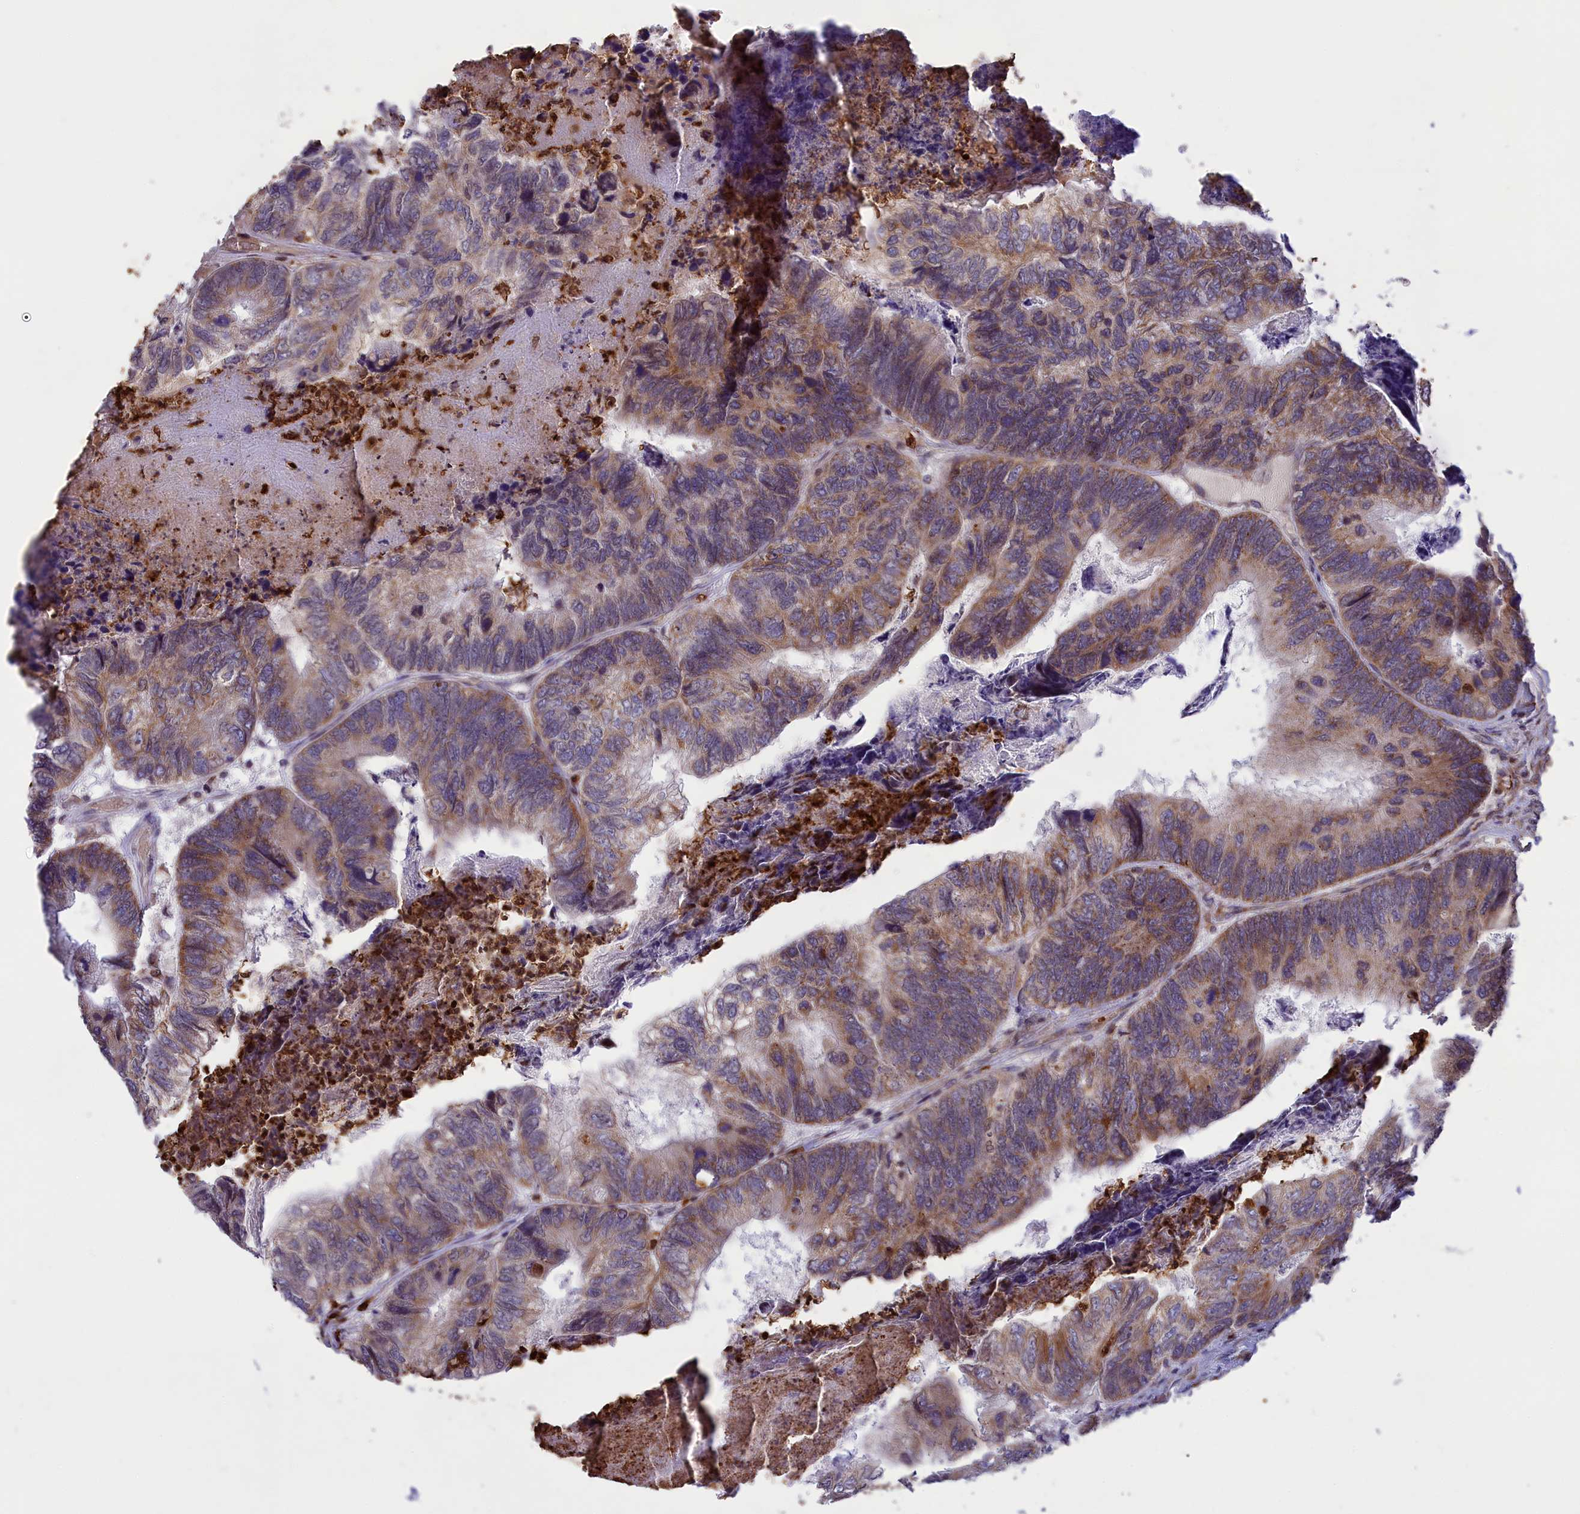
{"staining": {"intensity": "moderate", "quantity": "25%-75%", "location": "cytoplasmic/membranous"}, "tissue": "colorectal cancer", "cell_type": "Tumor cells", "image_type": "cancer", "snomed": [{"axis": "morphology", "description": "Adenocarcinoma, NOS"}, {"axis": "topography", "description": "Colon"}], "caption": "The immunohistochemical stain labels moderate cytoplasmic/membranous expression in tumor cells of colorectal adenocarcinoma tissue.", "gene": "PKHD1L1", "patient": {"sex": "female", "age": 67}}